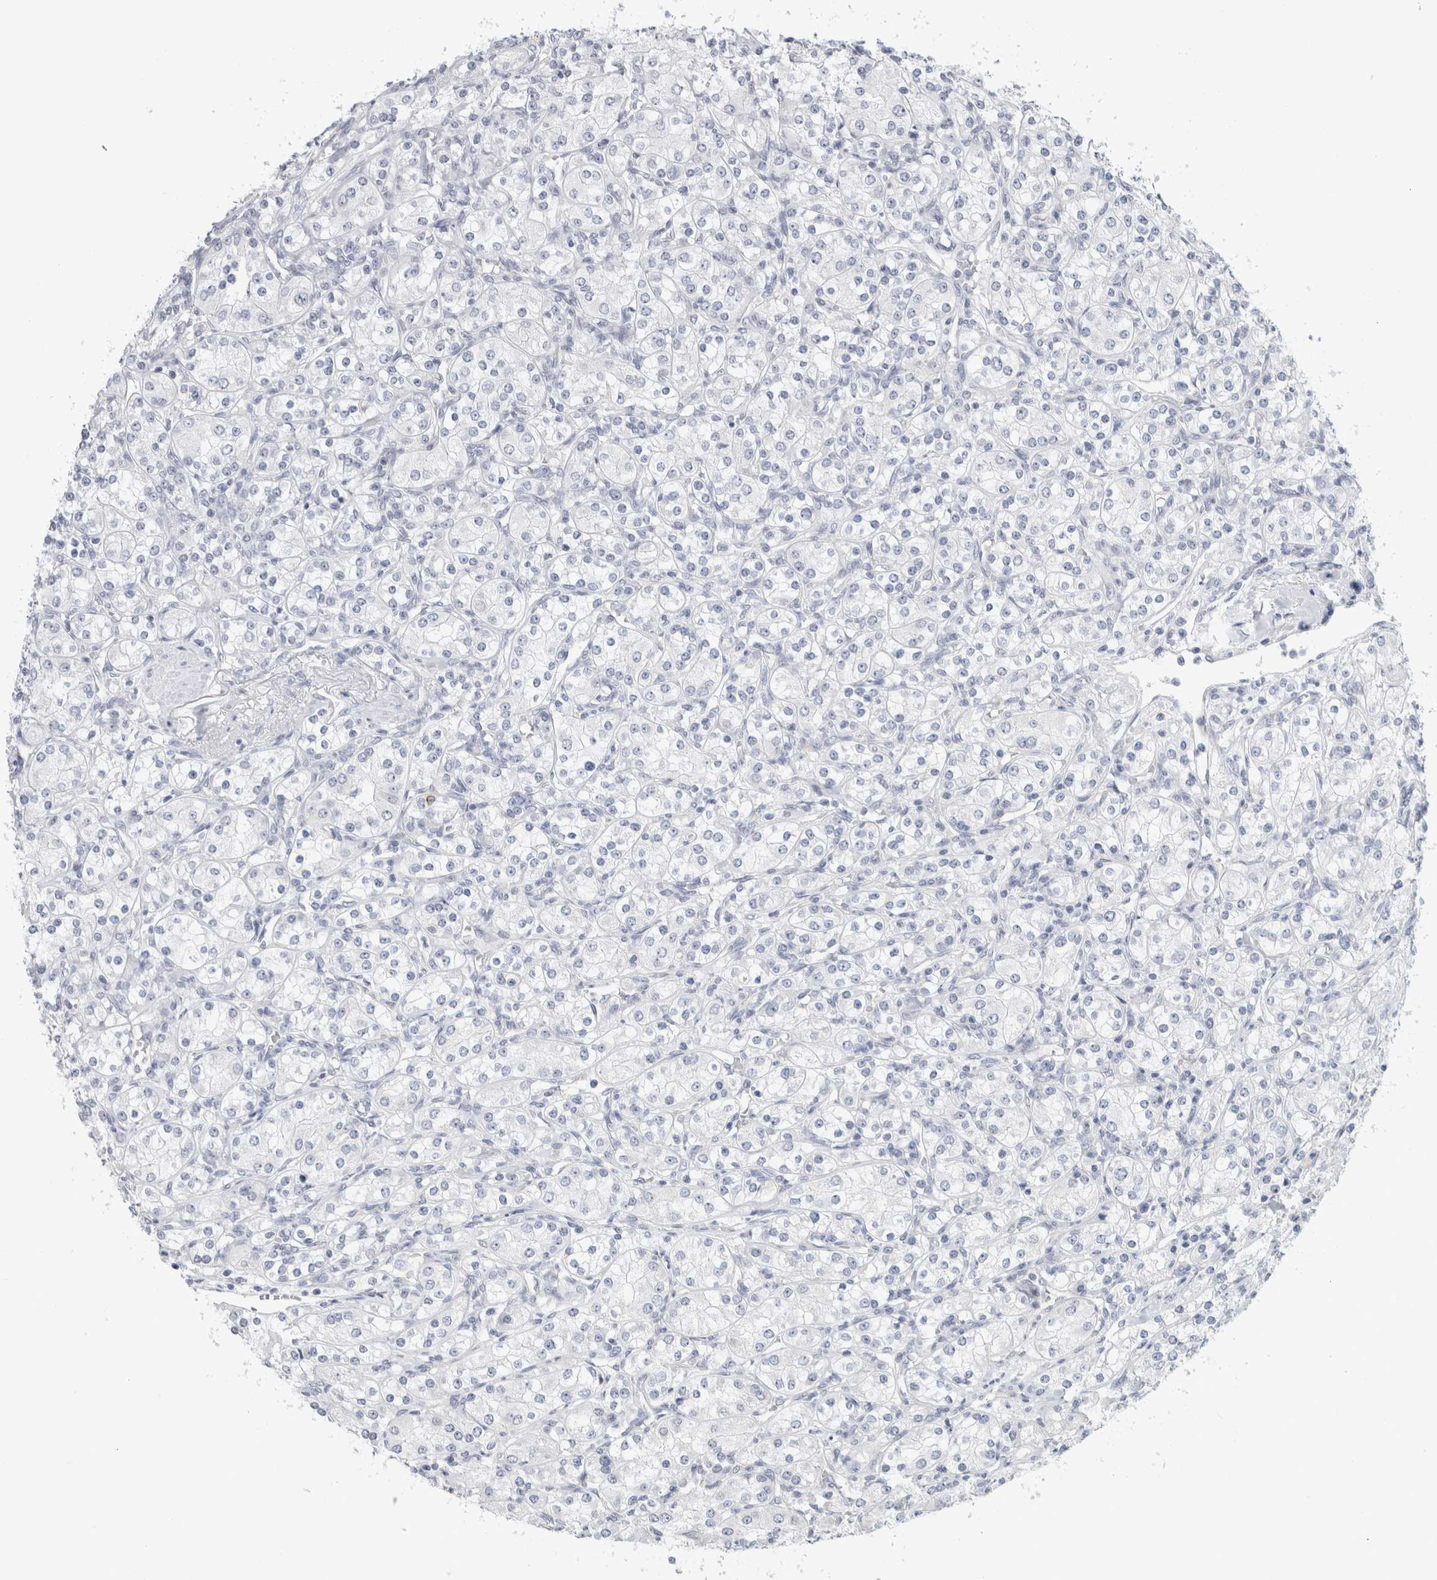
{"staining": {"intensity": "negative", "quantity": "none", "location": "none"}, "tissue": "renal cancer", "cell_type": "Tumor cells", "image_type": "cancer", "snomed": [{"axis": "morphology", "description": "Adenocarcinoma, NOS"}, {"axis": "topography", "description": "Kidney"}], "caption": "Protein analysis of renal adenocarcinoma reveals no significant staining in tumor cells.", "gene": "TONSL", "patient": {"sex": "male", "age": 77}}